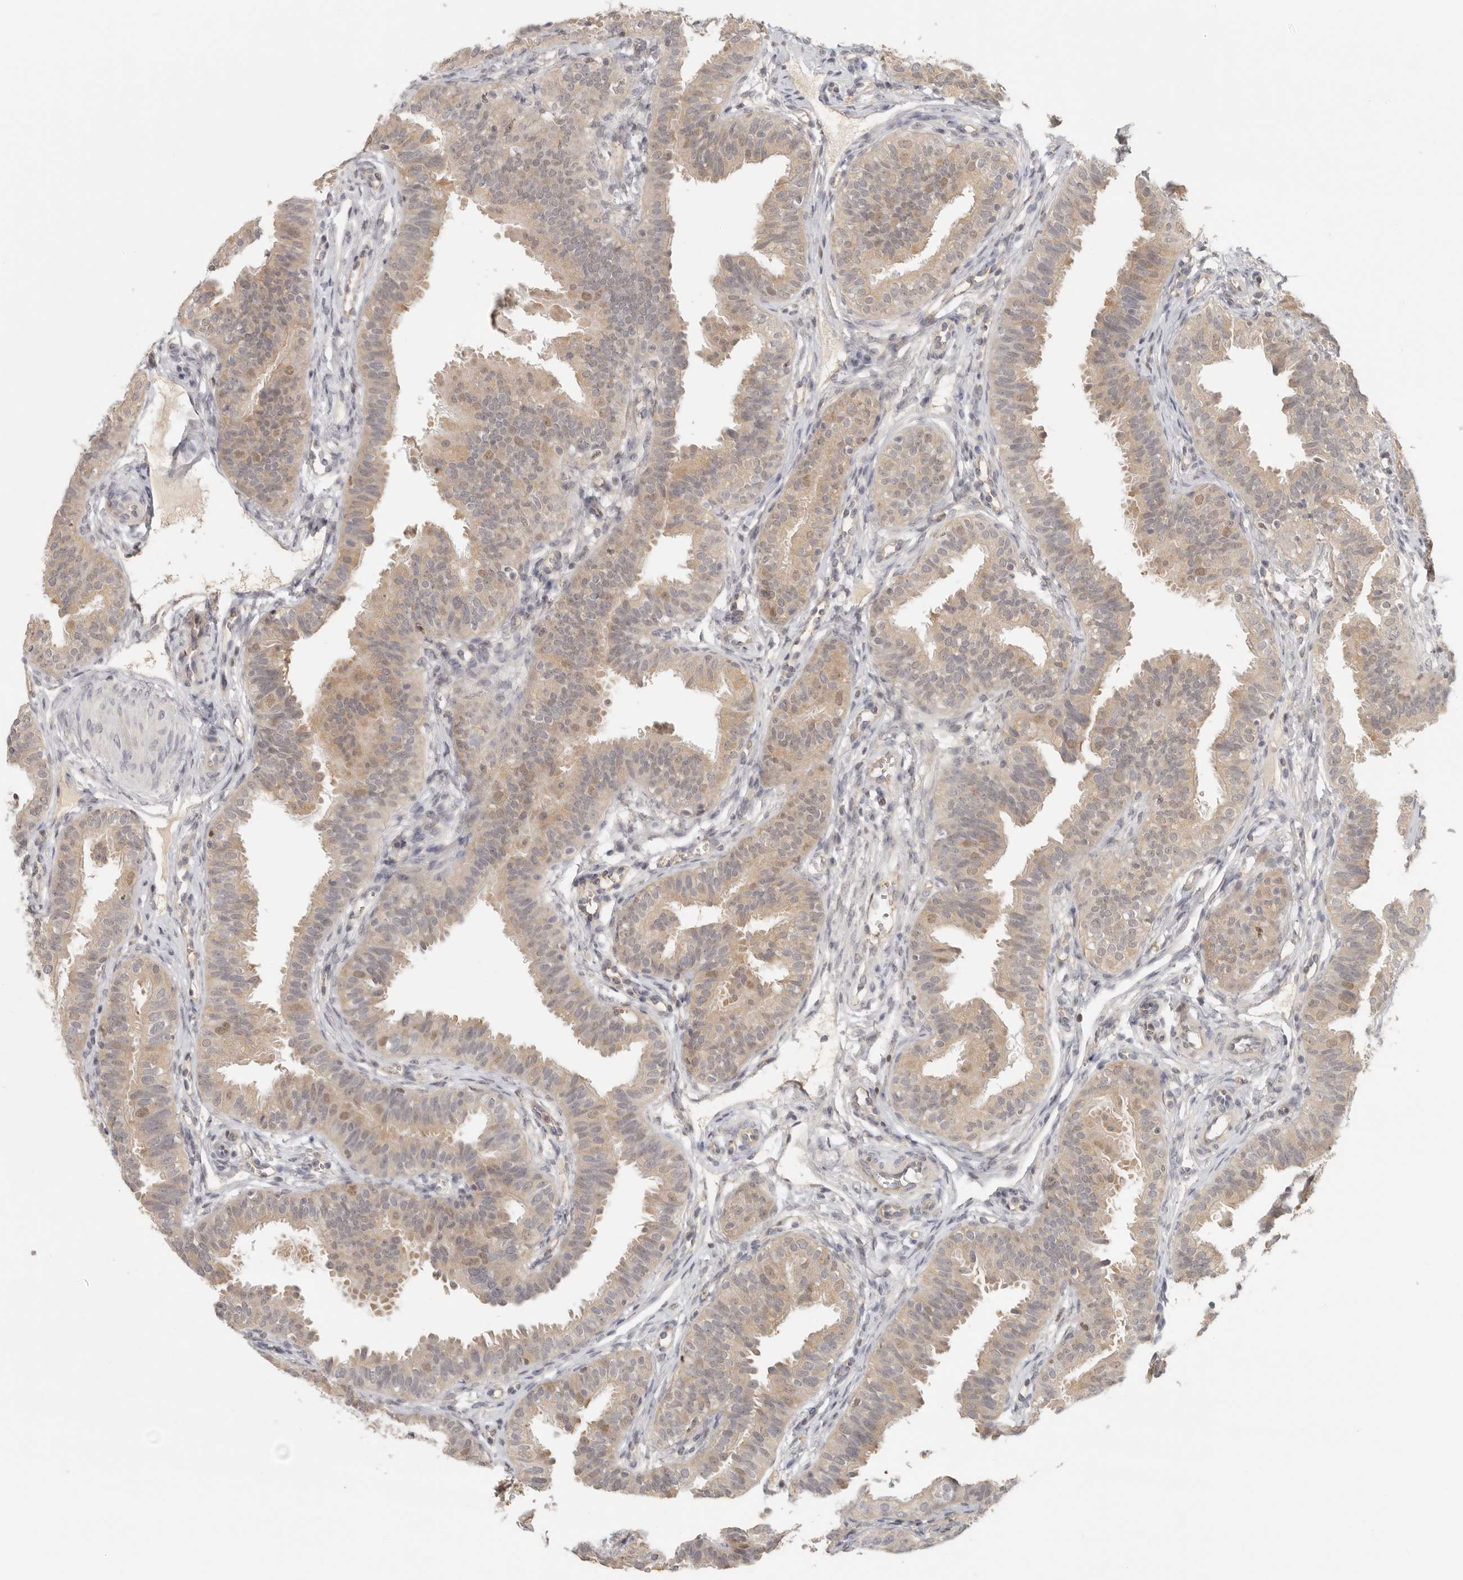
{"staining": {"intensity": "weak", "quantity": "25%-75%", "location": "cytoplasmic/membranous"}, "tissue": "fallopian tube", "cell_type": "Glandular cells", "image_type": "normal", "snomed": [{"axis": "morphology", "description": "Normal tissue, NOS"}, {"axis": "topography", "description": "Fallopian tube"}], "caption": "Brown immunohistochemical staining in benign fallopian tube displays weak cytoplasmic/membranous positivity in approximately 25%-75% of glandular cells. The staining was performed using DAB to visualize the protein expression in brown, while the nuclei were stained in blue with hematoxylin (Magnification: 20x).", "gene": "PSMA5", "patient": {"sex": "female", "age": 35}}